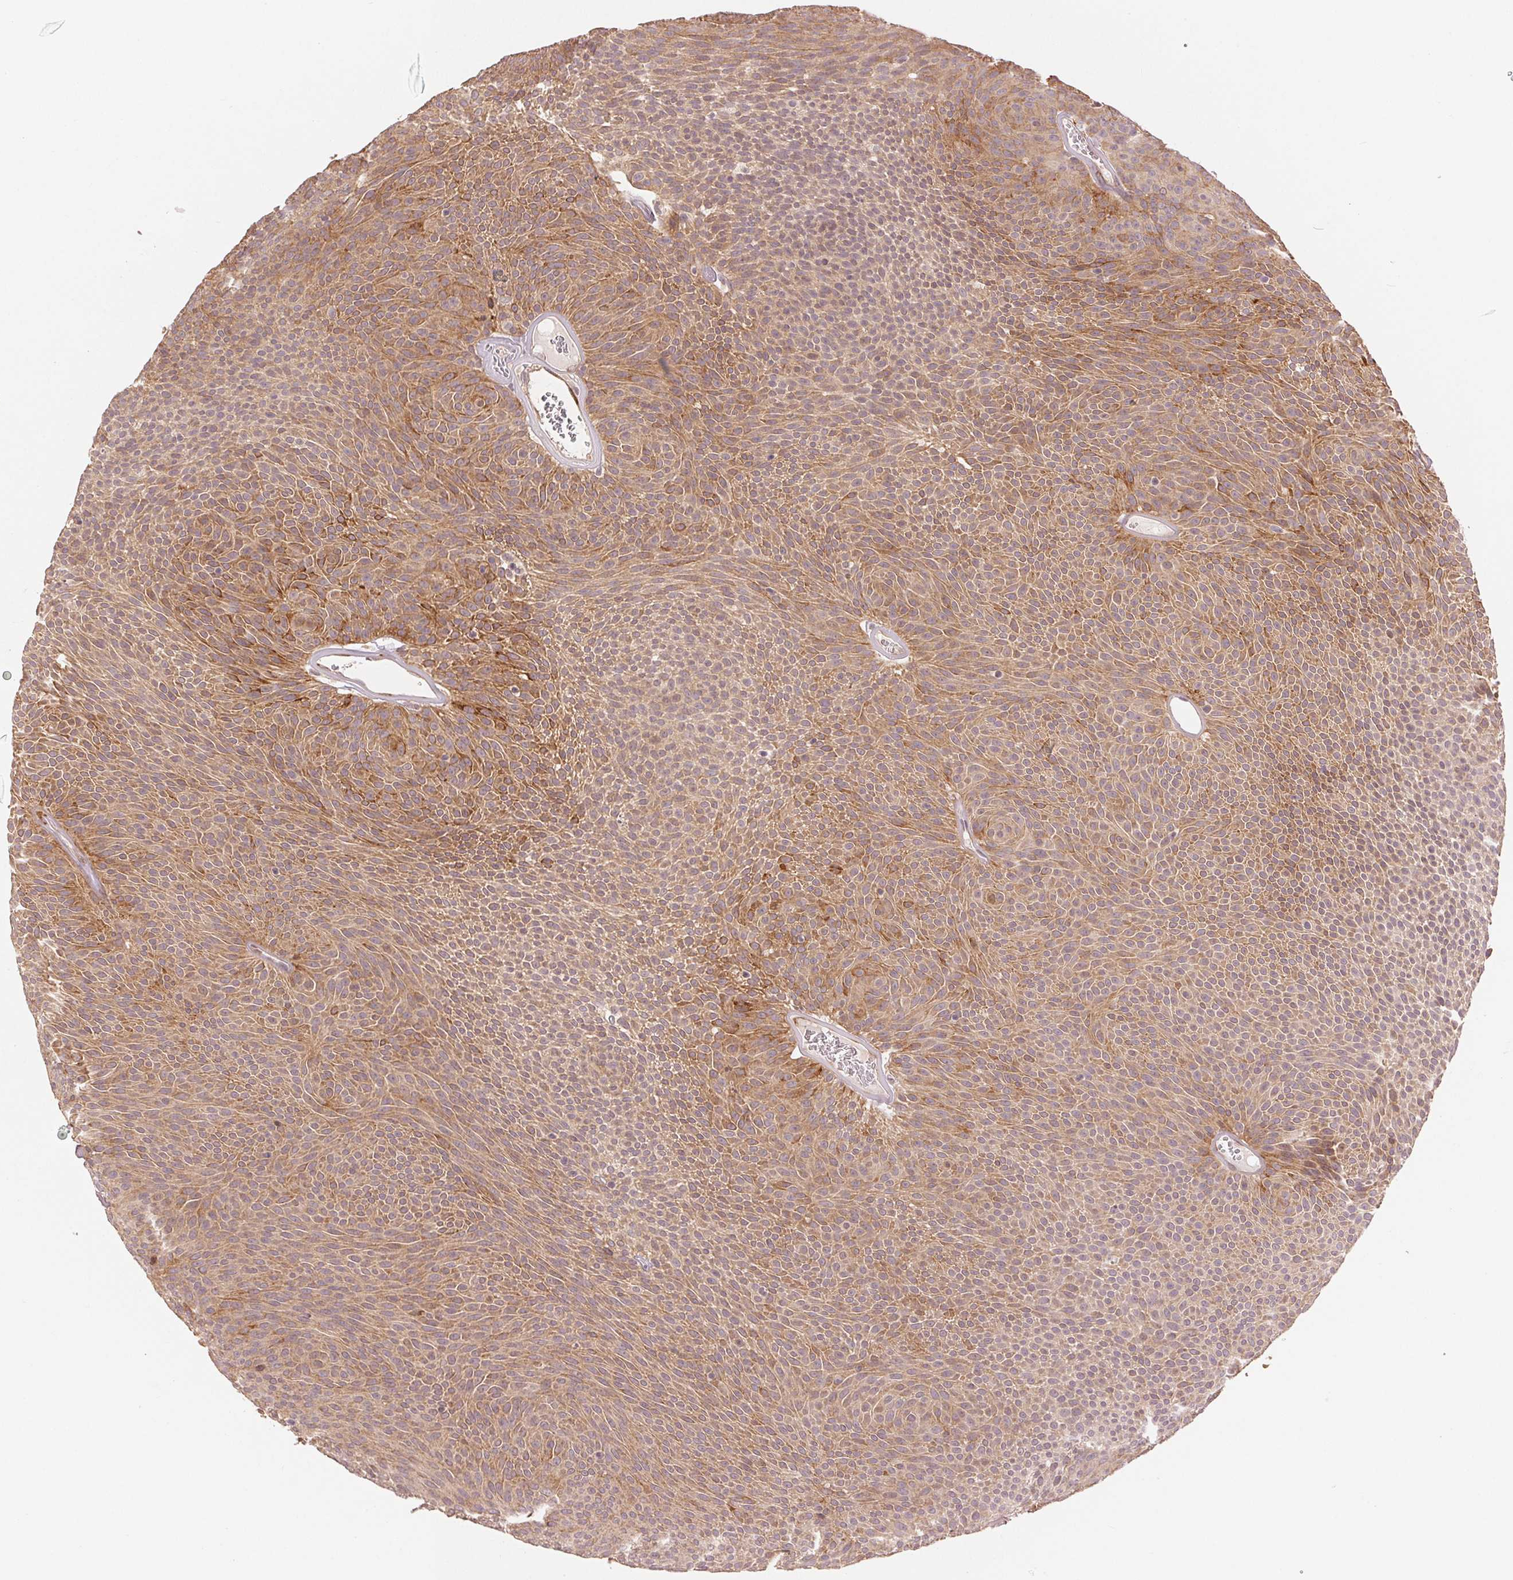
{"staining": {"intensity": "moderate", "quantity": ">75%", "location": "cytoplasmic/membranous"}, "tissue": "urothelial cancer", "cell_type": "Tumor cells", "image_type": "cancer", "snomed": [{"axis": "morphology", "description": "Urothelial carcinoma, Low grade"}, {"axis": "topography", "description": "Urinary bladder"}], "caption": "DAB (3,3'-diaminobenzidine) immunohistochemical staining of urothelial carcinoma (low-grade) reveals moderate cytoplasmic/membranous protein staining in about >75% of tumor cells. The staining was performed using DAB (3,3'-diaminobenzidine), with brown indicating positive protein expression. Nuclei are stained blue with hematoxylin.", "gene": "SLC20A1", "patient": {"sex": "male", "age": 77}}